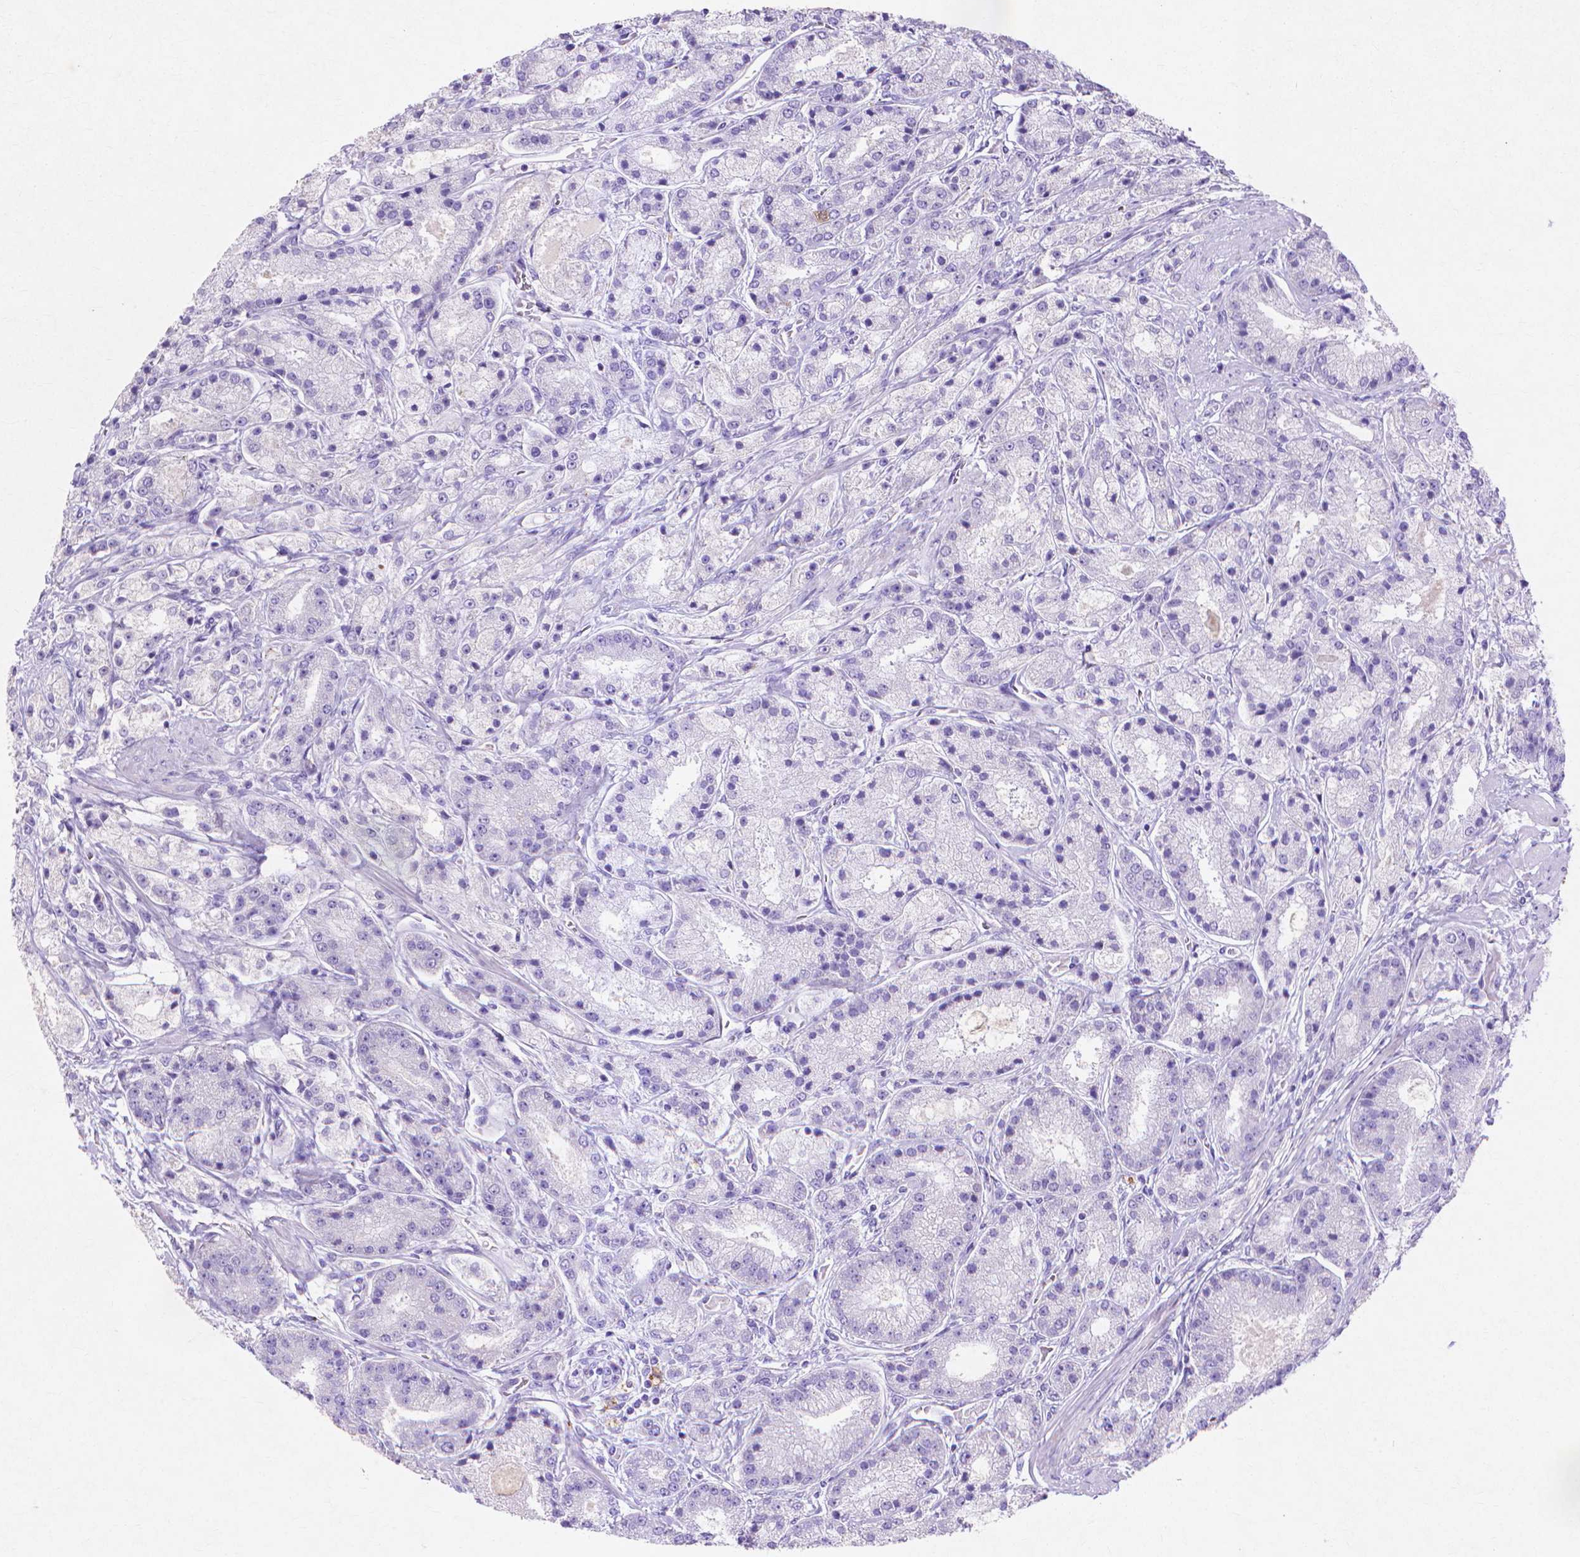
{"staining": {"intensity": "negative", "quantity": "none", "location": "none"}, "tissue": "prostate cancer", "cell_type": "Tumor cells", "image_type": "cancer", "snomed": [{"axis": "morphology", "description": "Adenocarcinoma, High grade"}, {"axis": "topography", "description": "Prostate"}], "caption": "Tumor cells are negative for brown protein staining in prostate cancer (adenocarcinoma (high-grade)).", "gene": "MMP11", "patient": {"sex": "male", "age": 67}}